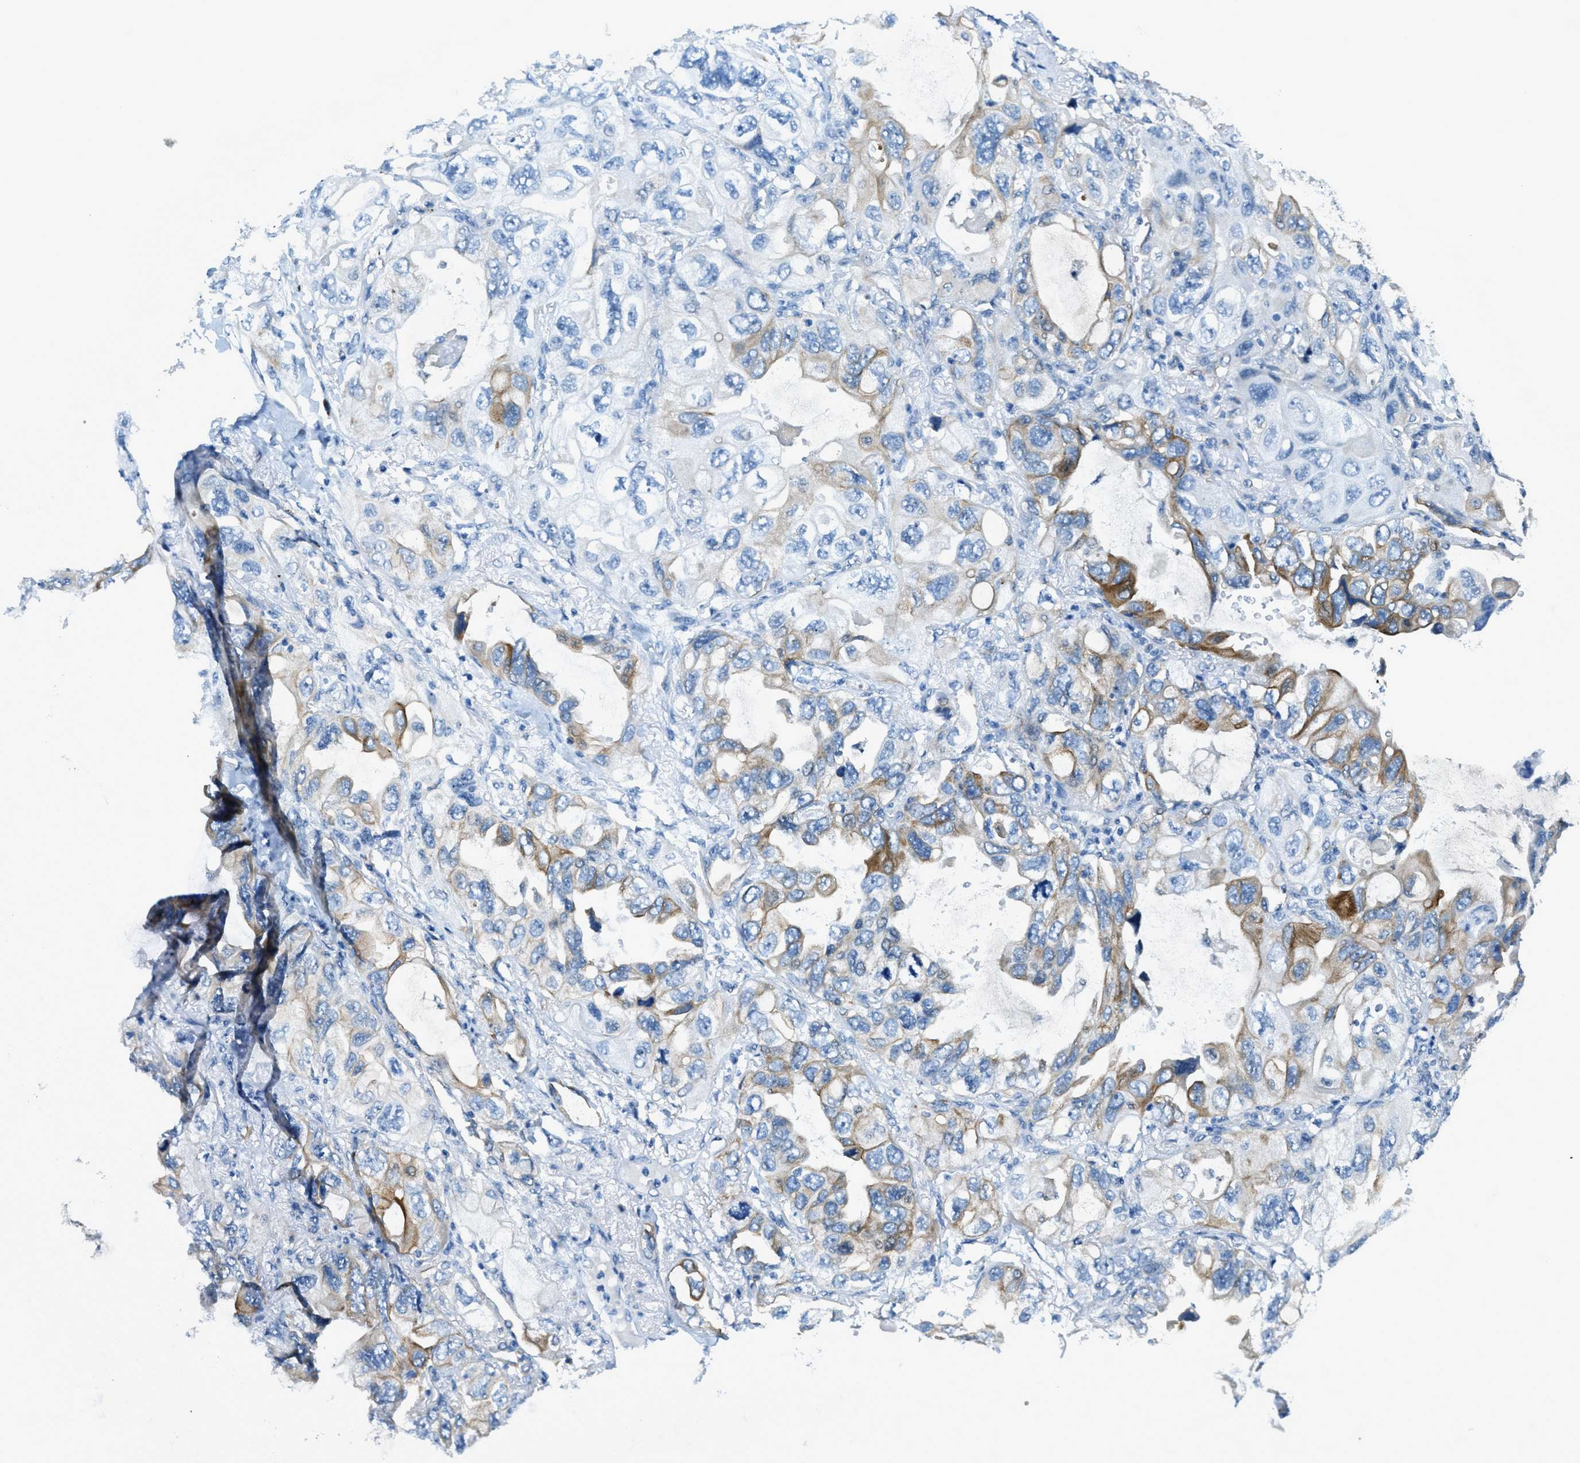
{"staining": {"intensity": "moderate", "quantity": "<25%", "location": "cytoplasmic/membranous"}, "tissue": "lung cancer", "cell_type": "Tumor cells", "image_type": "cancer", "snomed": [{"axis": "morphology", "description": "Squamous cell carcinoma, NOS"}, {"axis": "topography", "description": "Lung"}], "caption": "Lung squamous cell carcinoma tissue shows moderate cytoplasmic/membranous staining in about <25% of tumor cells Nuclei are stained in blue.", "gene": "KLHL8", "patient": {"sex": "female", "age": 73}}